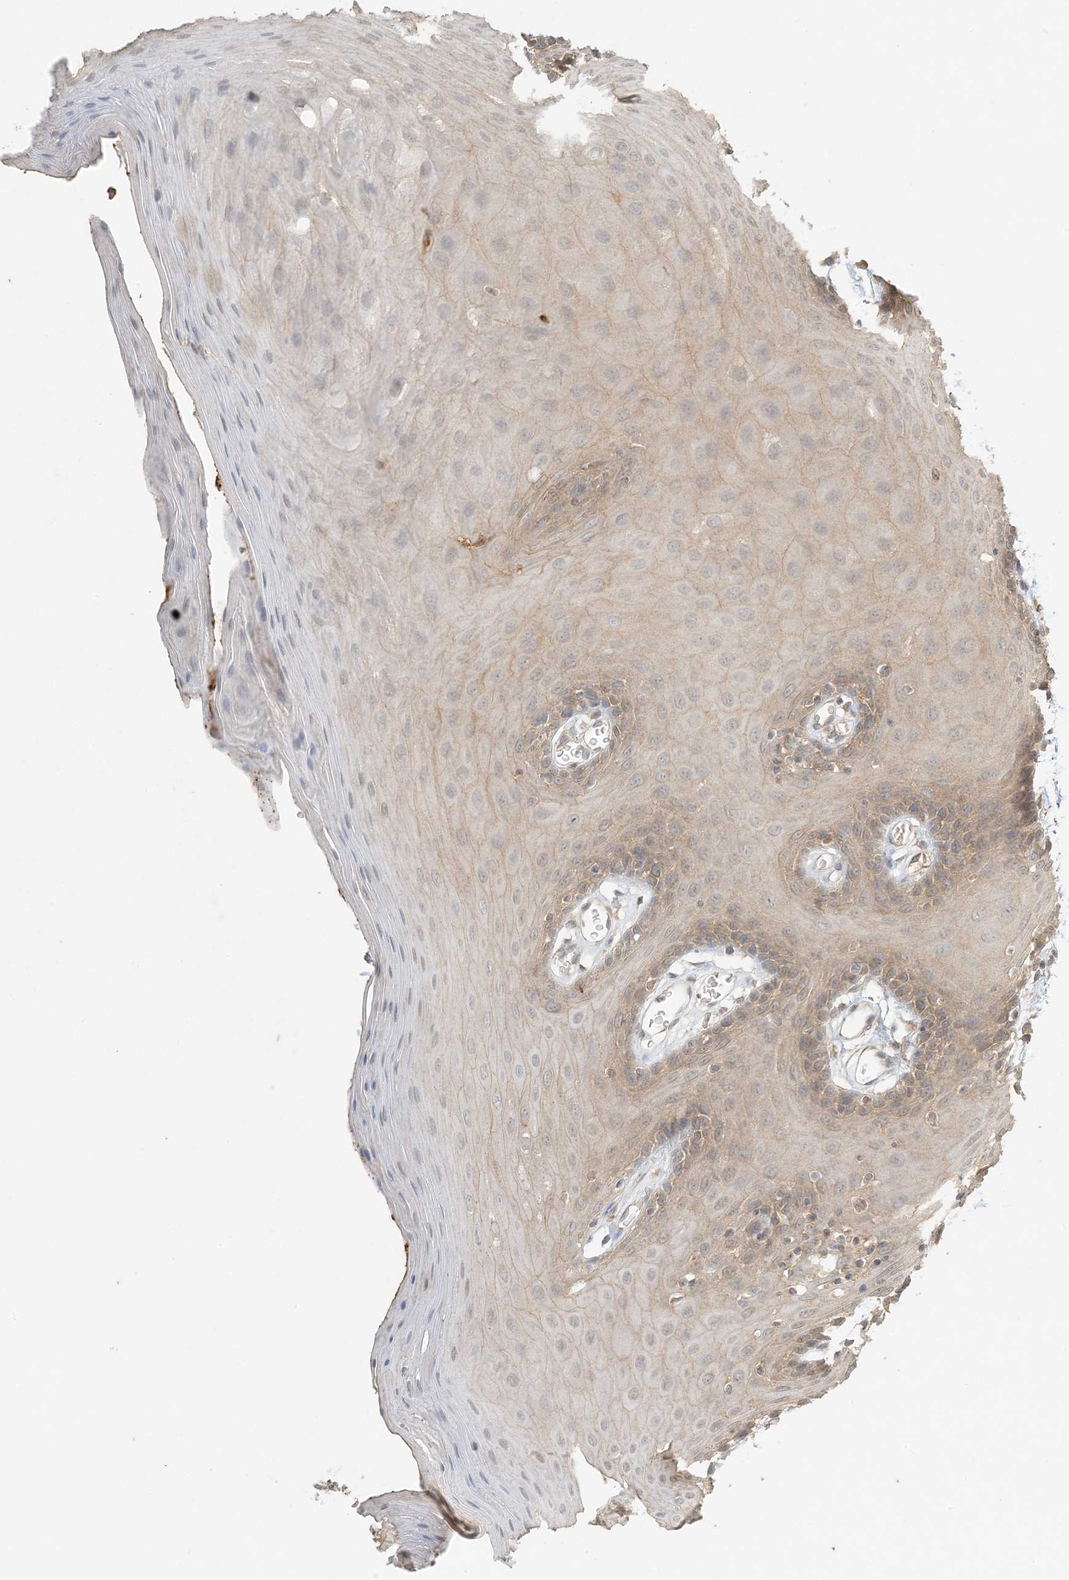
{"staining": {"intensity": "moderate", "quantity": ">75%", "location": "cytoplasmic/membranous"}, "tissue": "oral mucosa", "cell_type": "Squamous epithelial cells", "image_type": "normal", "snomed": [{"axis": "morphology", "description": "Normal tissue, NOS"}, {"axis": "morphology", "description": "Squamous cell carcinoma, NOS"}, {"axis": "topography", "description": "Skeletal muscle"}, {"axis": "topography", "description": "Oral tissue"}, {"axis": "topography", "description": "Salivary gland"}, {"axis": "topography", "description": "Head-Neck"}], "caption": "Immunohistochemical staining of normal human oral mucosa demonstrates >75% levels of moderate cytoplasmic/membranous protein positivity in about >75% of squamous epithelial cells.", "gene": "MCOLN1", "patient": {"sex": "male", "age": 54}}